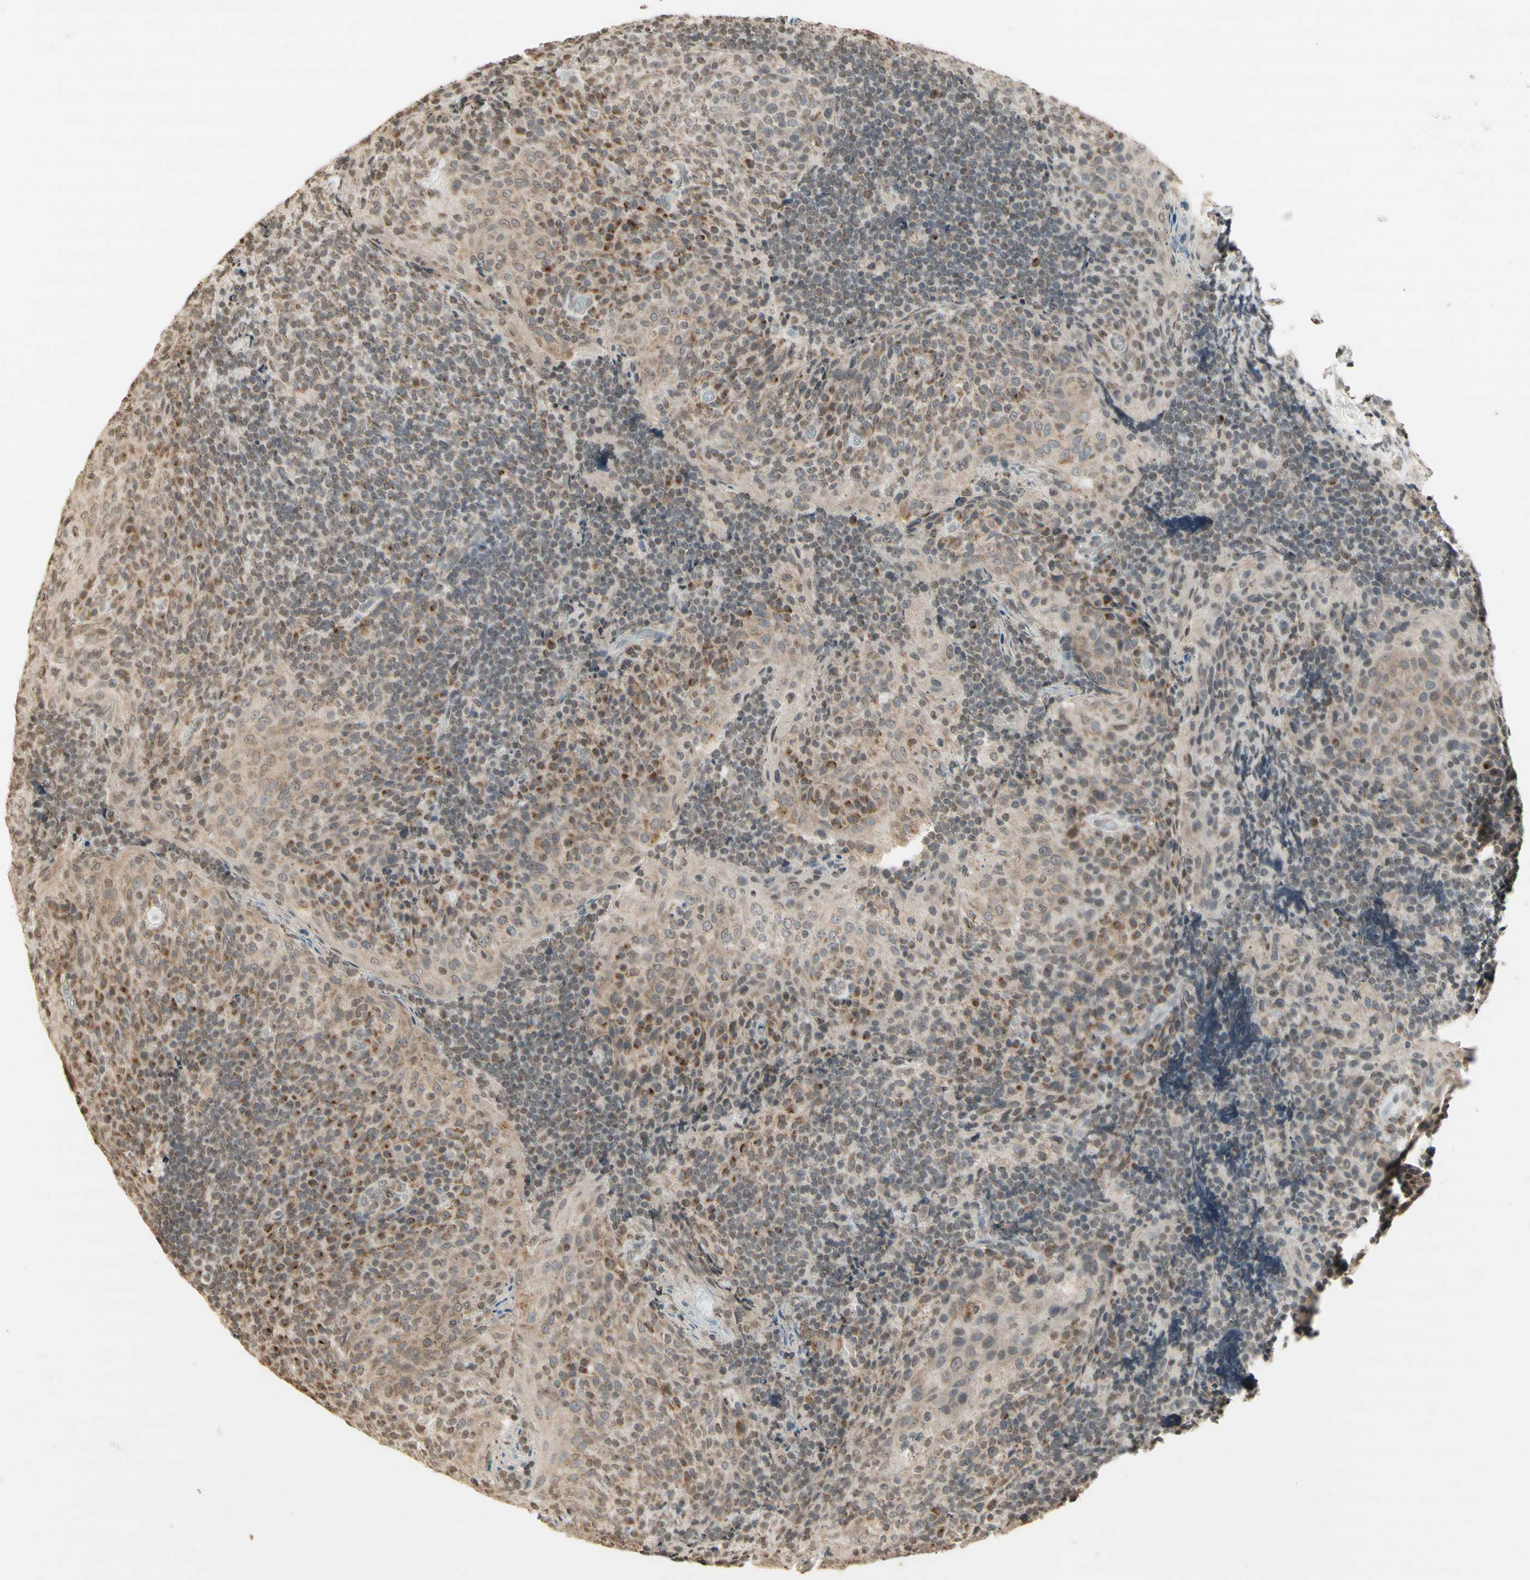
{"staining": {"intensity": "moderate", "quantity": "<25%", "location": "cytoplasmic/membranous,nuclear"}, "tissue": "tonsil", "cell_type": "Germinal center cells", "image_type": "normal", "snomed": [{"axis": "morphology", "description": "Normal tissue, NOS"}, {"axis": "topography", "description": "Tonsil"}], "caption": "The micrograph demonstrates immunohistochemical staining of unremarkable tonsil. There is moderate cytoplasmic/membranous,nuclear positivity is identified in about <25% of germinal center cells.", "gene": "CCNI", "patient": {"sex": "male", "age": 17}}